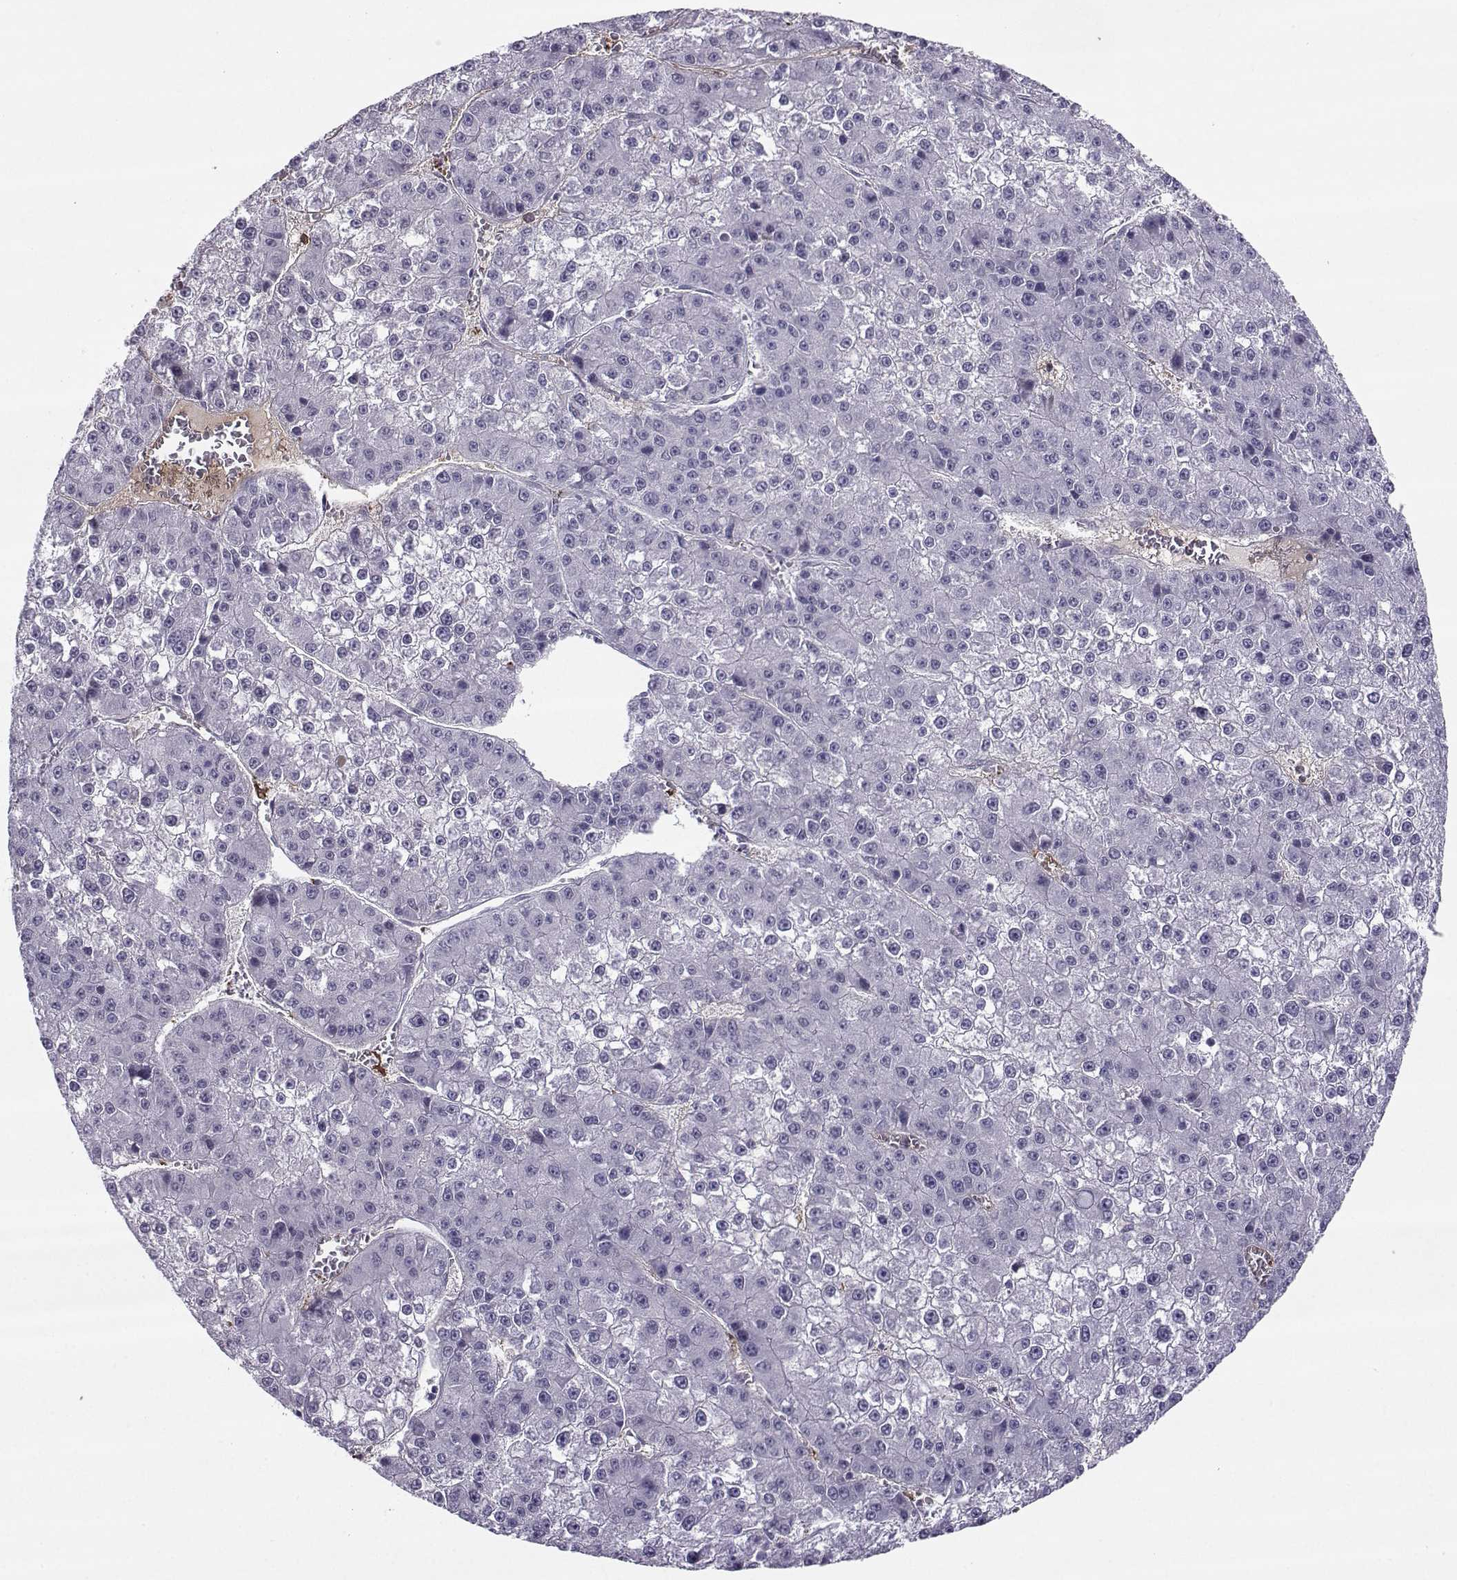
{"staining": {"intensity": "negative", "quantity": "none", "location": "none"}, "tissue": "liver cancer", "cell_type": "Tumor cells", "image_type": "cancer", "snomed": [{"axis": "morphology", "description": "Carcinoma, Hepatocellular, NOS"}, {"axis": "topography", "description": "Liver"}], "caption": "IHC photomicrograph of human liver hepatocellular carcinoma stained for a protein (brown), which shows no staining in tumor cells. The staining was performed using DAB to visualize the protein expression in brown, while the nuclei were stained in blue with hematoxylin (Magnification: 20x).", "gene": "LHX1", "patient": {"sex": "female", "age": 73}}